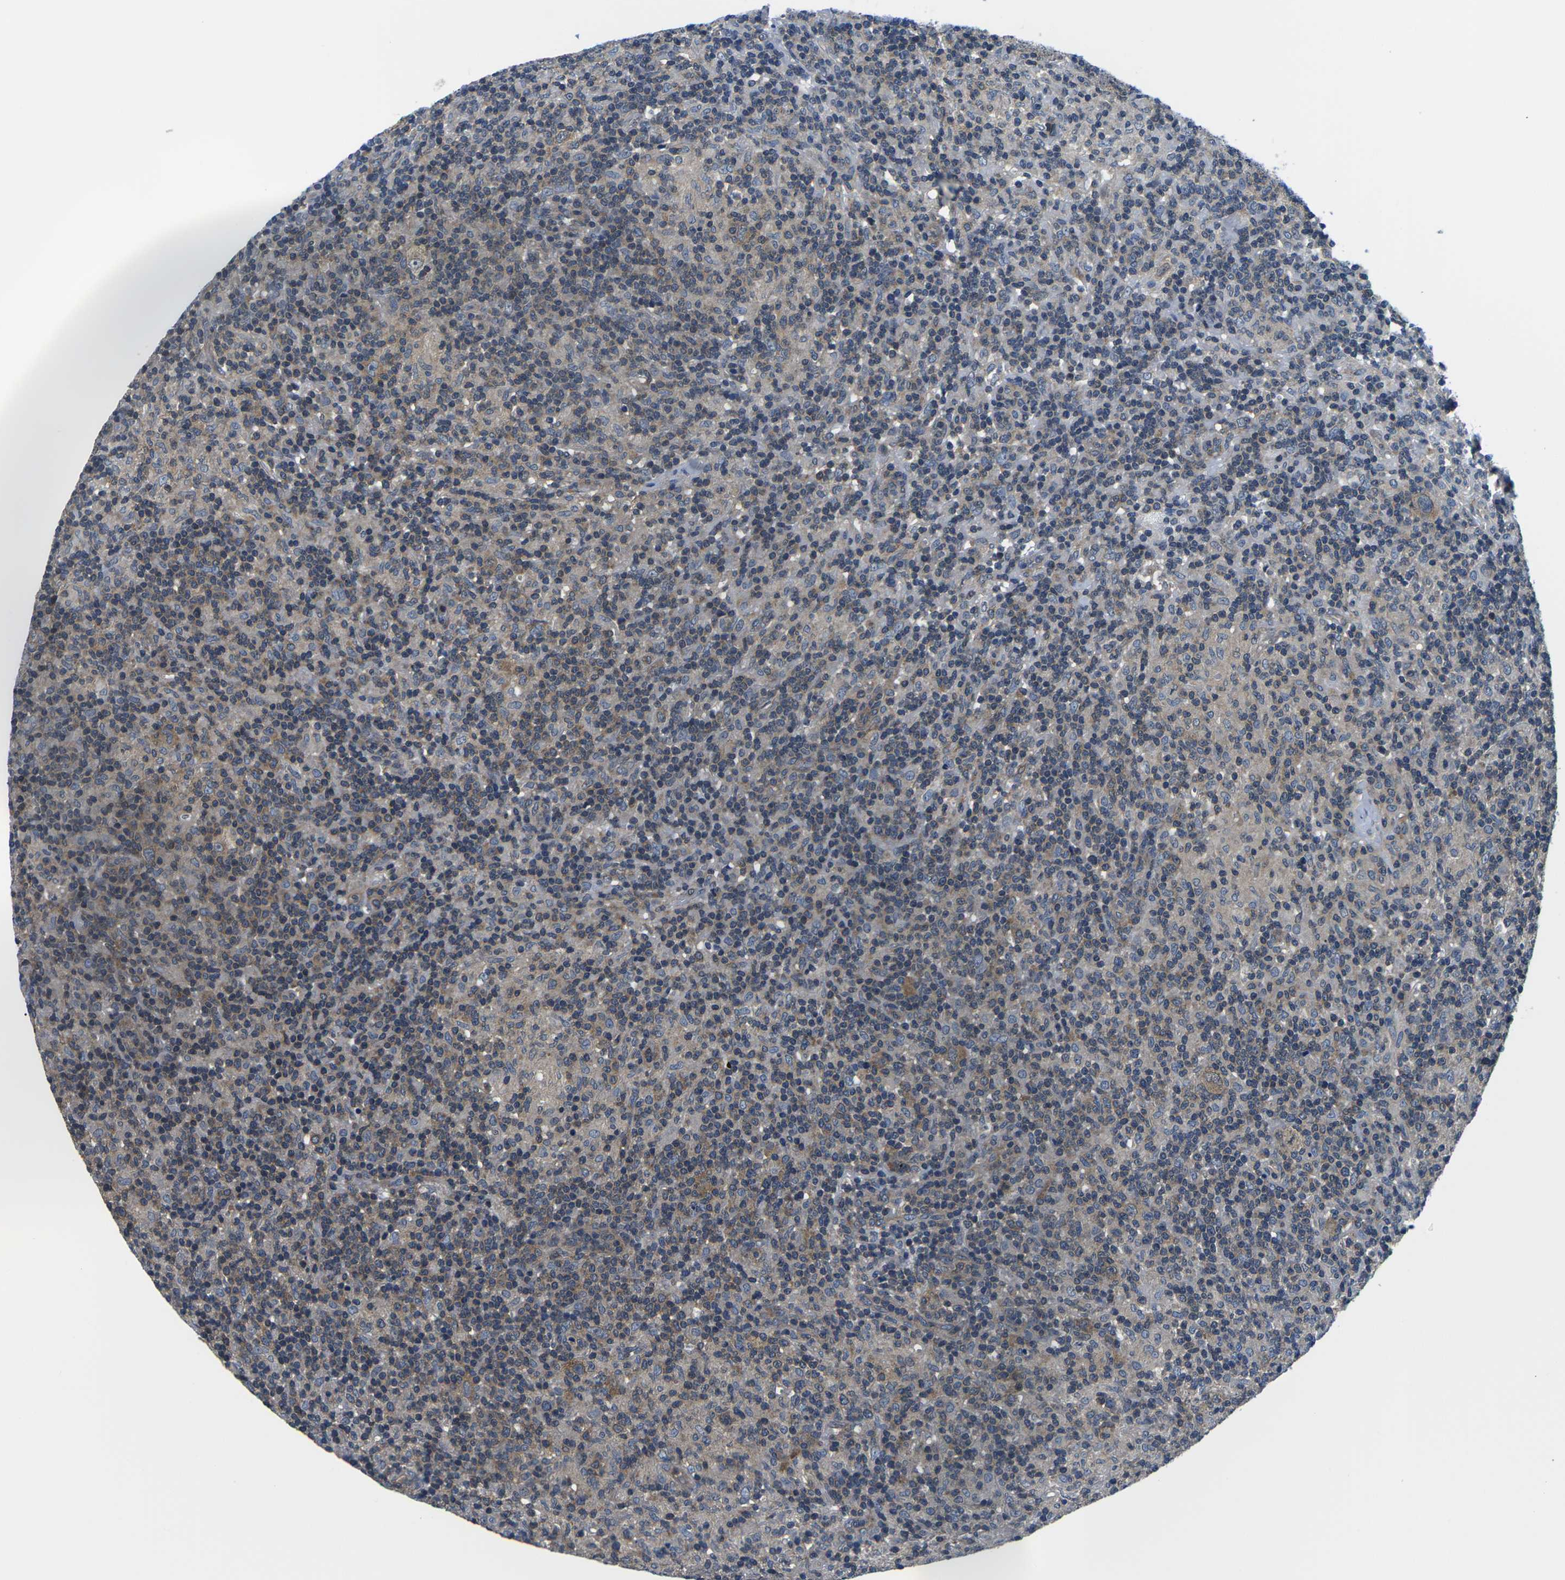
{"staining": {"intensity": "weak", "quantity": "25%-75%", "location": "cytoplasmic/membranous"}, "tissue": "lymphoma", "cell_type": "Tumor cells", "image_type": "cancer", "snomed": [{"axis": "morphology", "description": "Hodgkin's disease, NOS"}, {"axis": "topography", "description": "Lymph node"}], "caption": "Immunohistochemical staining of human Hodgkin's disease exhibits weak cytoplasmic/membranous protein positivity in about 25%-75% of tumor cells. Immunohistochemistry (ihc) stains the protein in brown and the nuclei are stained blue.", "gene": "GSK3B", "patient": {"sex": "male", "age": 70}}